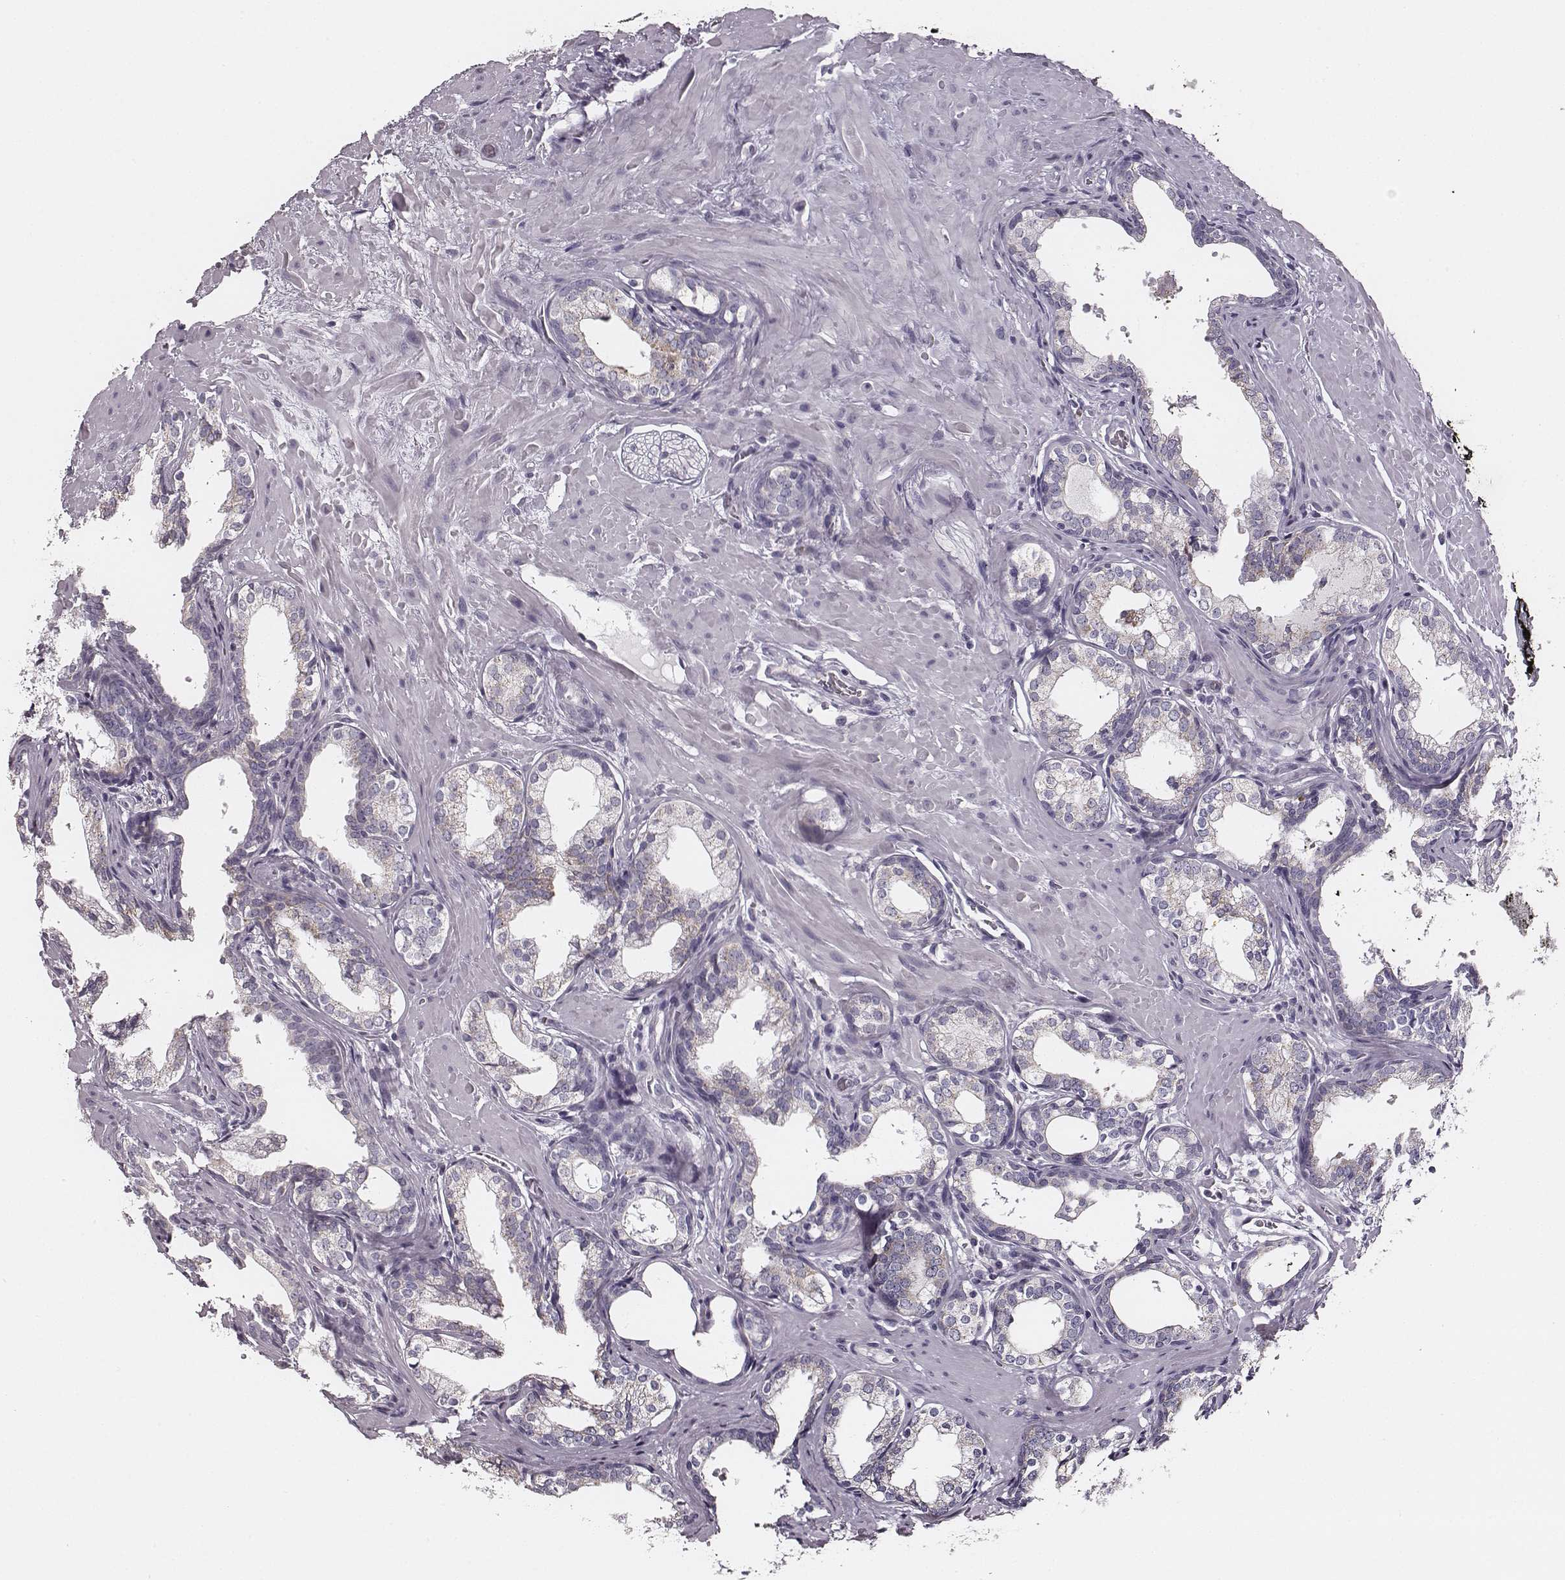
{"staining": {"intensity": "negative", "quantity": "none", "location": "none"}, "tissue": "prostate cancer", "cell_type": "Tumor cells", "image_type": "cancer", "snomed": [{"axis": "morphology", "description": "Adenocarcinoma, NOS"}, {"axis": "topography", "description": "Prostate"}], "caption": "DAB immunohistochemical staining of human adenocarcinoma (prostate) exhibits no significant expression in tumor cells. (Immunohistochemistry (ihc), brightfield microscopy, high magnification).", "gene": "UBL4B", "patient": {"sex": "male", "age": 66}}